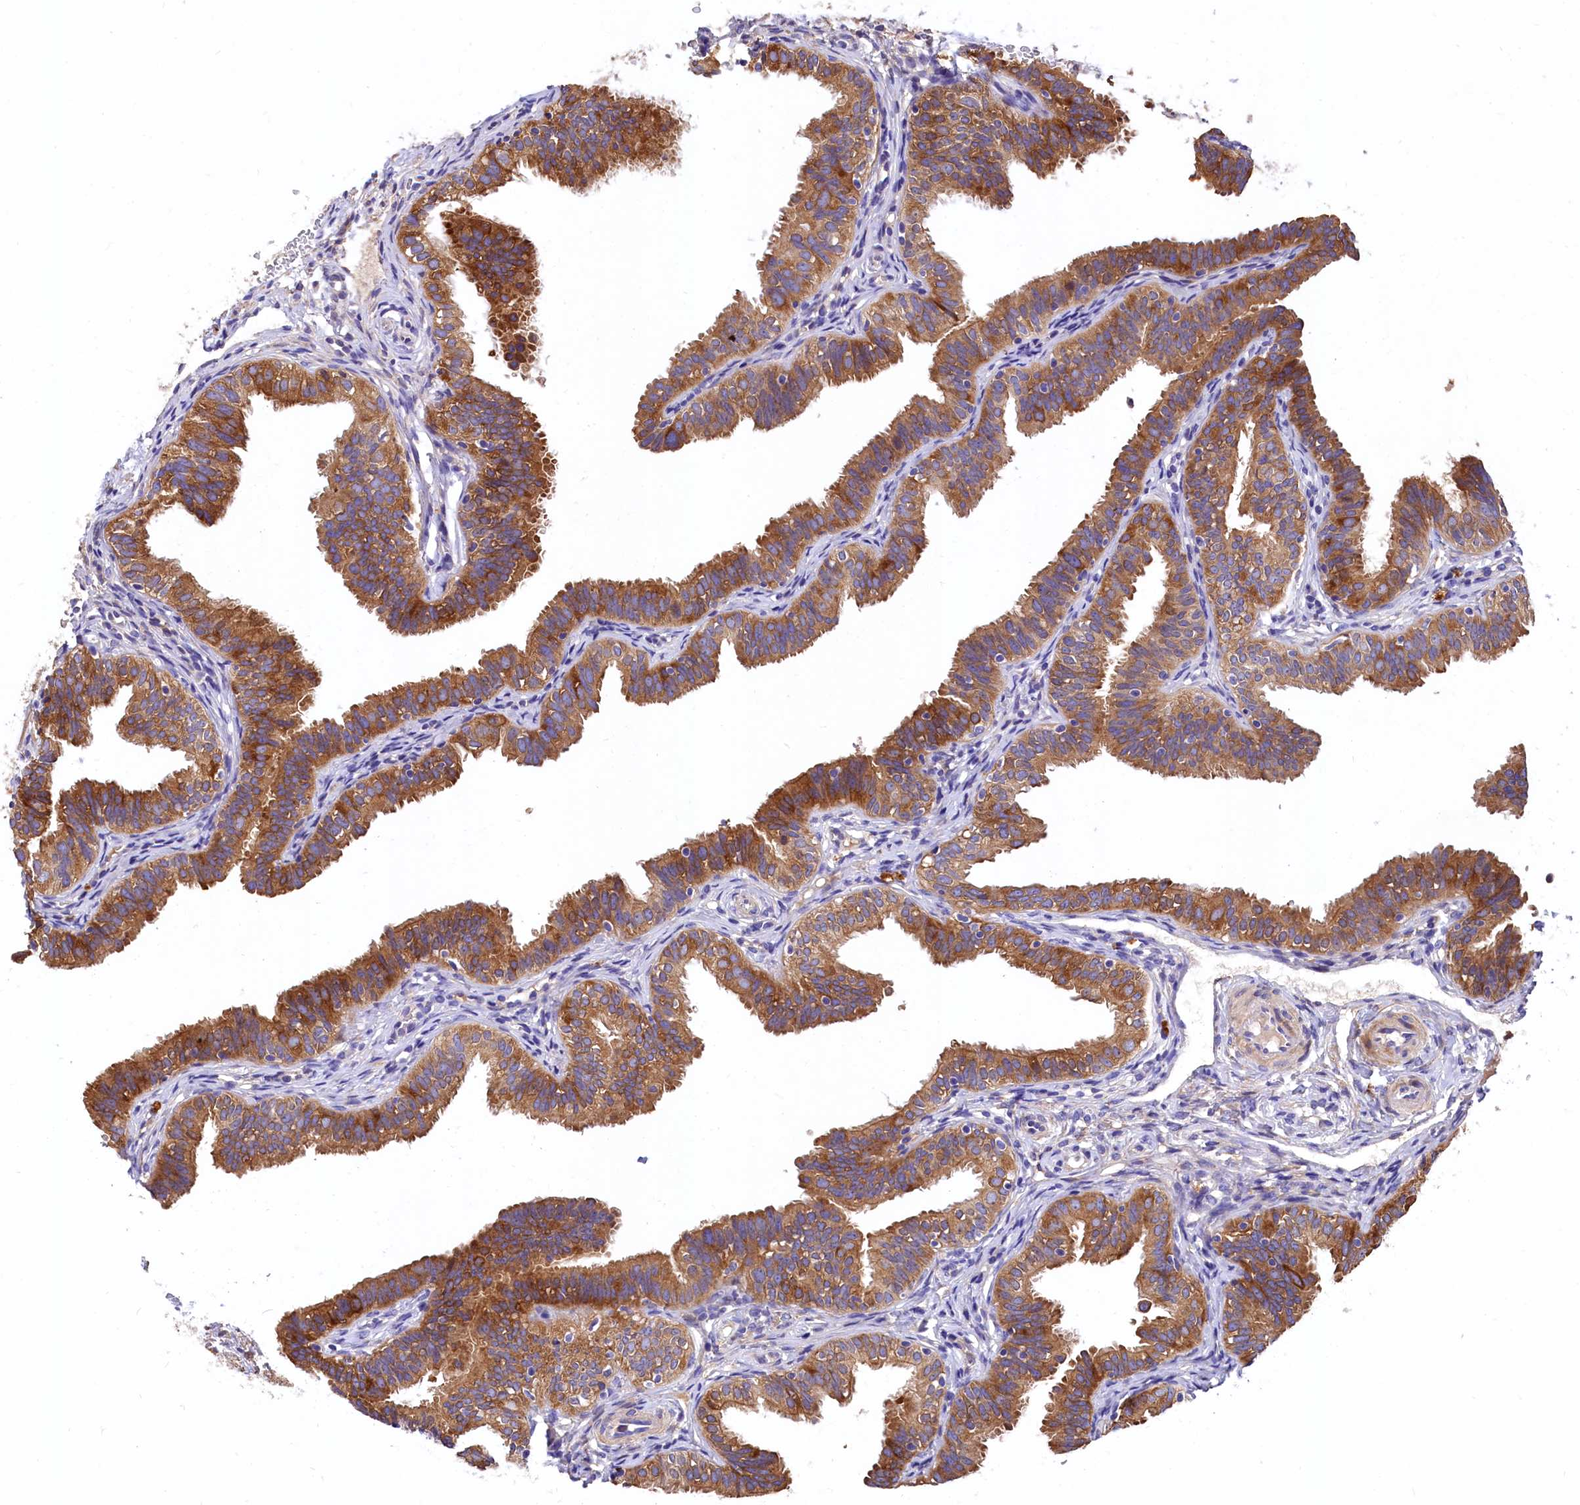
{"staining": {"intensity": "moderate", "quantity": ">75%", "location": "cytoplasmic/membranous"}, "tissue": "fallopian tube", "cell_type": "Glandular cells", "image_type": "normal", "snomed": [{"axis": "morphology", "description": "Normal tissue, NOS"}, {"axis": "topography", "description": "Fallopian tube"}], "caption": "The immunohistochemical stain highlights moderate cytoplasmic/membranous positivity in glandular cells of unremarkable fallopian tube.", "gene": "EPS8L2", "patient": {"sex": "female", "age": 35}}